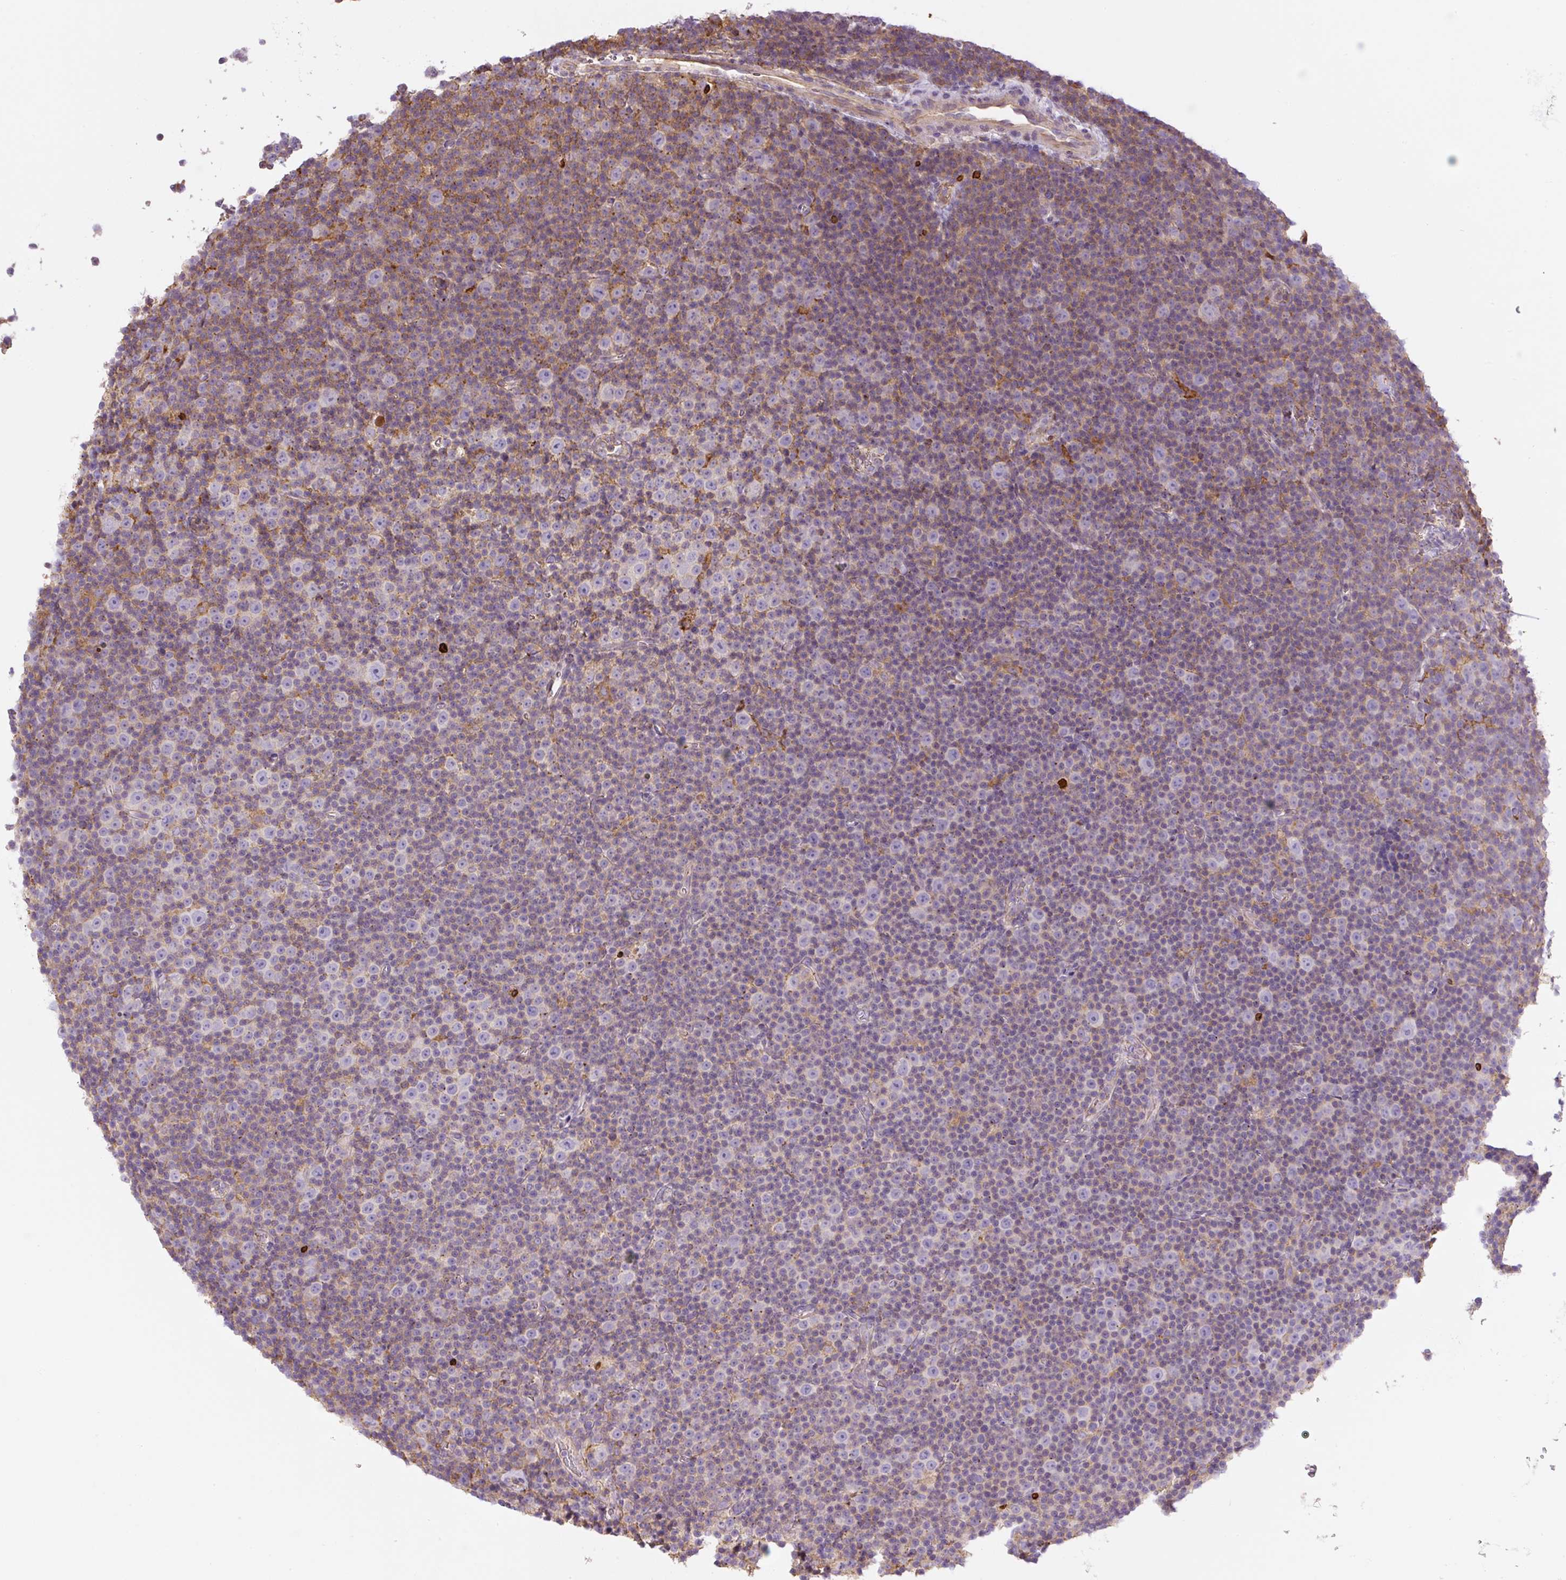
{"staining": {"intensity": "moderate", "quantity": "<25%", "location": "cytoplasmic/membranous"}, "tissue": "lymphoma", "cell_type": "Tumor cells", "image_type": "cancer", "snomed": [{"axis": "morphology", "description": "Malignant lymphoma, non-Hodgkin's type, Low grade"}, {"axis": "topography", "description": "Lymph node"}], "caption": "High-power microscopy captured an IHC image of malignant lymphoma, non-Hodgkin's type (low-grade), revealing moderate cytoplasmic/membranous staining in approximately <25% of tumor cells. Immunohistochemistry (ihc) stains the protein in brown and the nuclei are stained blue.", "gene": "PIP5KL1", "patient": {"sex": "female", "age": 67}}